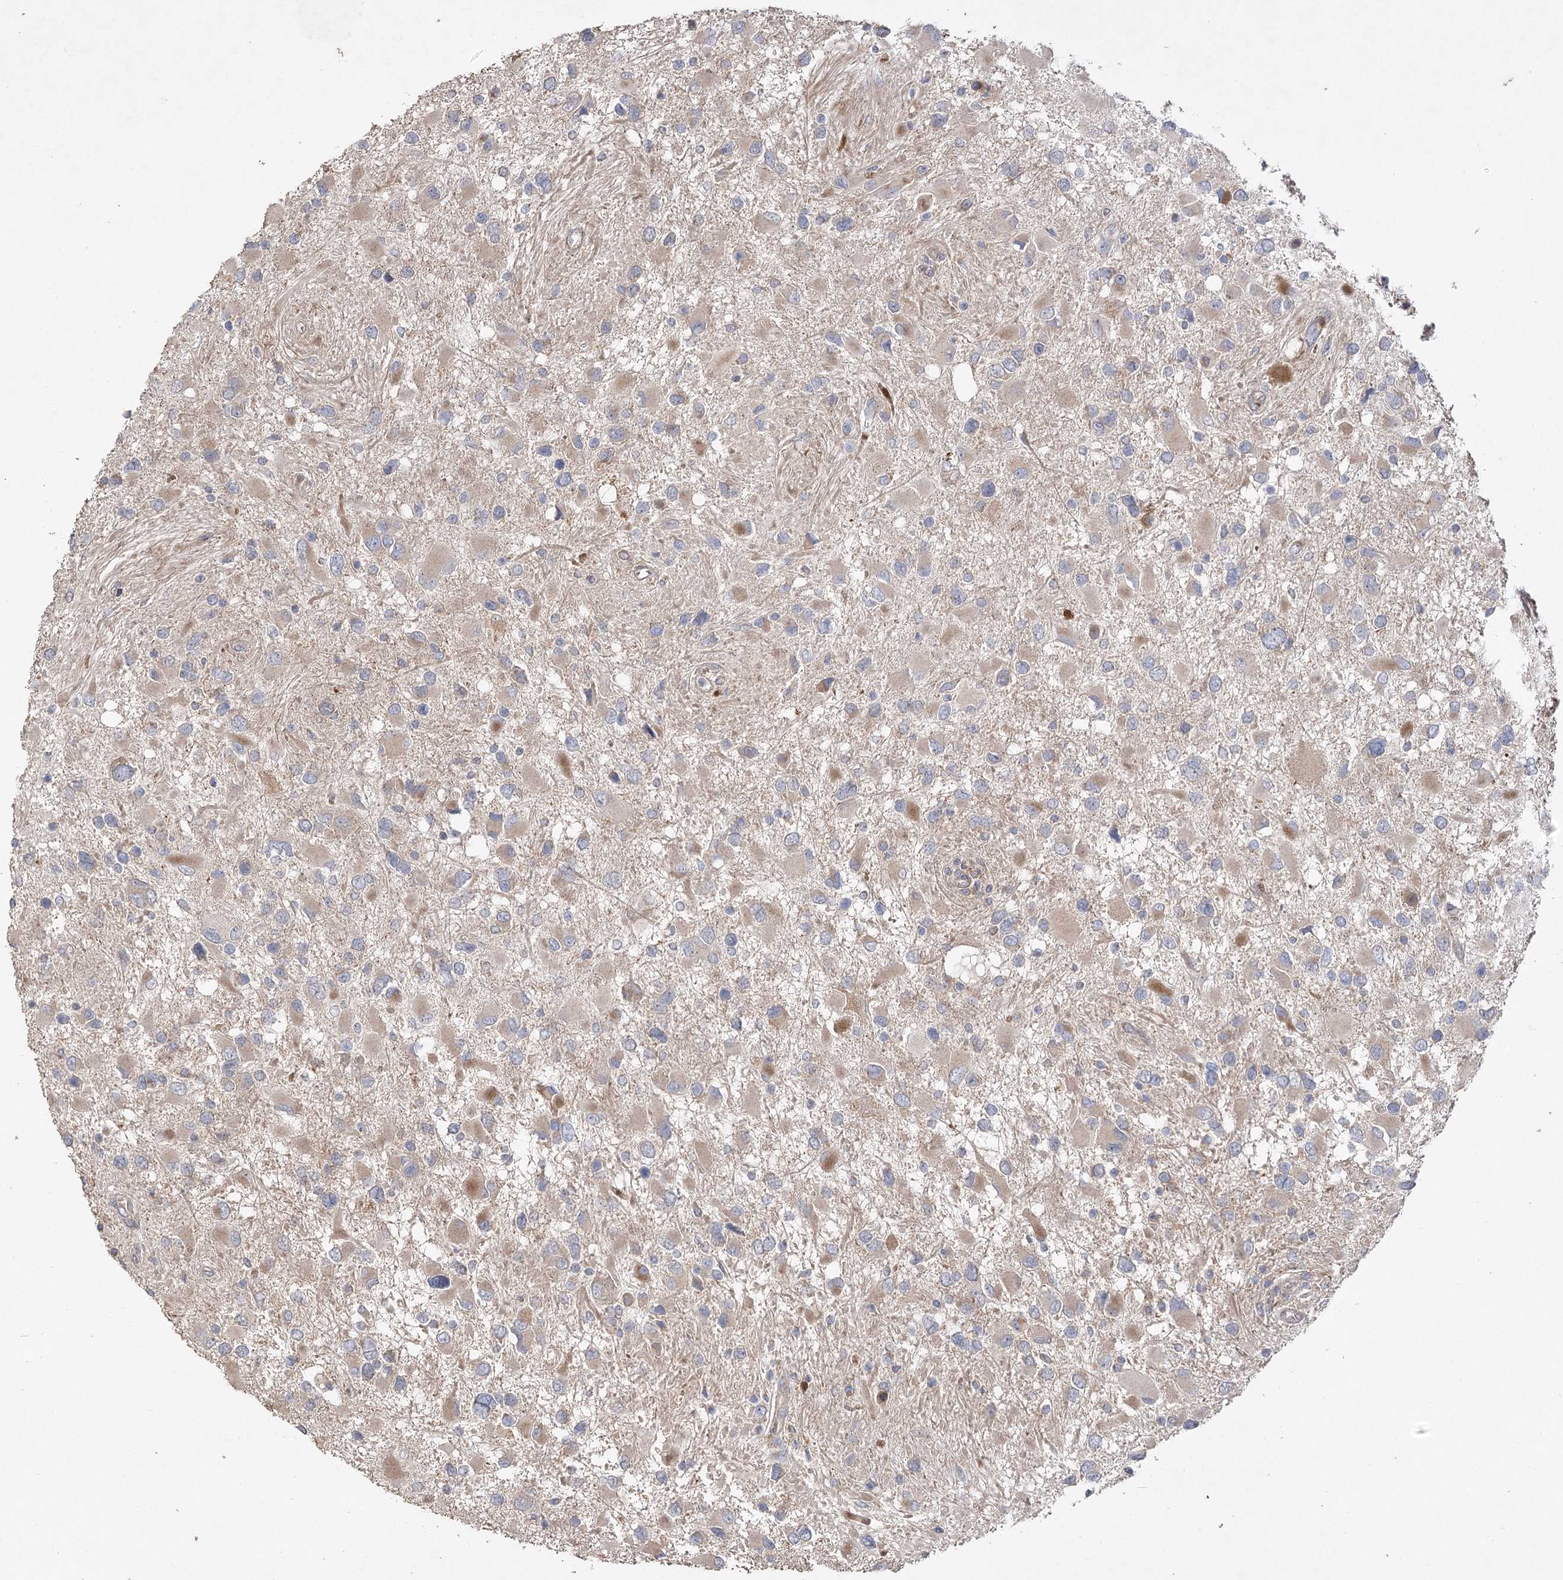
{"staining": {"intensity": "moderate", "quantity": "<25%", "location": "cytoplasmic/membranous"}, "tissue": "glioma", "cell_type": "Tumor cells", "image_type": "cancer", "snomed": [{"axis": "morphology", "description": "Glioma, malignant, High grade"}, {"axis": "topography", "description": "Brain"}], "caption": "Immunohistochemical staining of human glioma demonstrates moderate cytoplasmic/membranous protein expression in approximately <25% of tumor cells.", "gene": "OBSL1", "patient": {"sex": "male", "age": 53}}